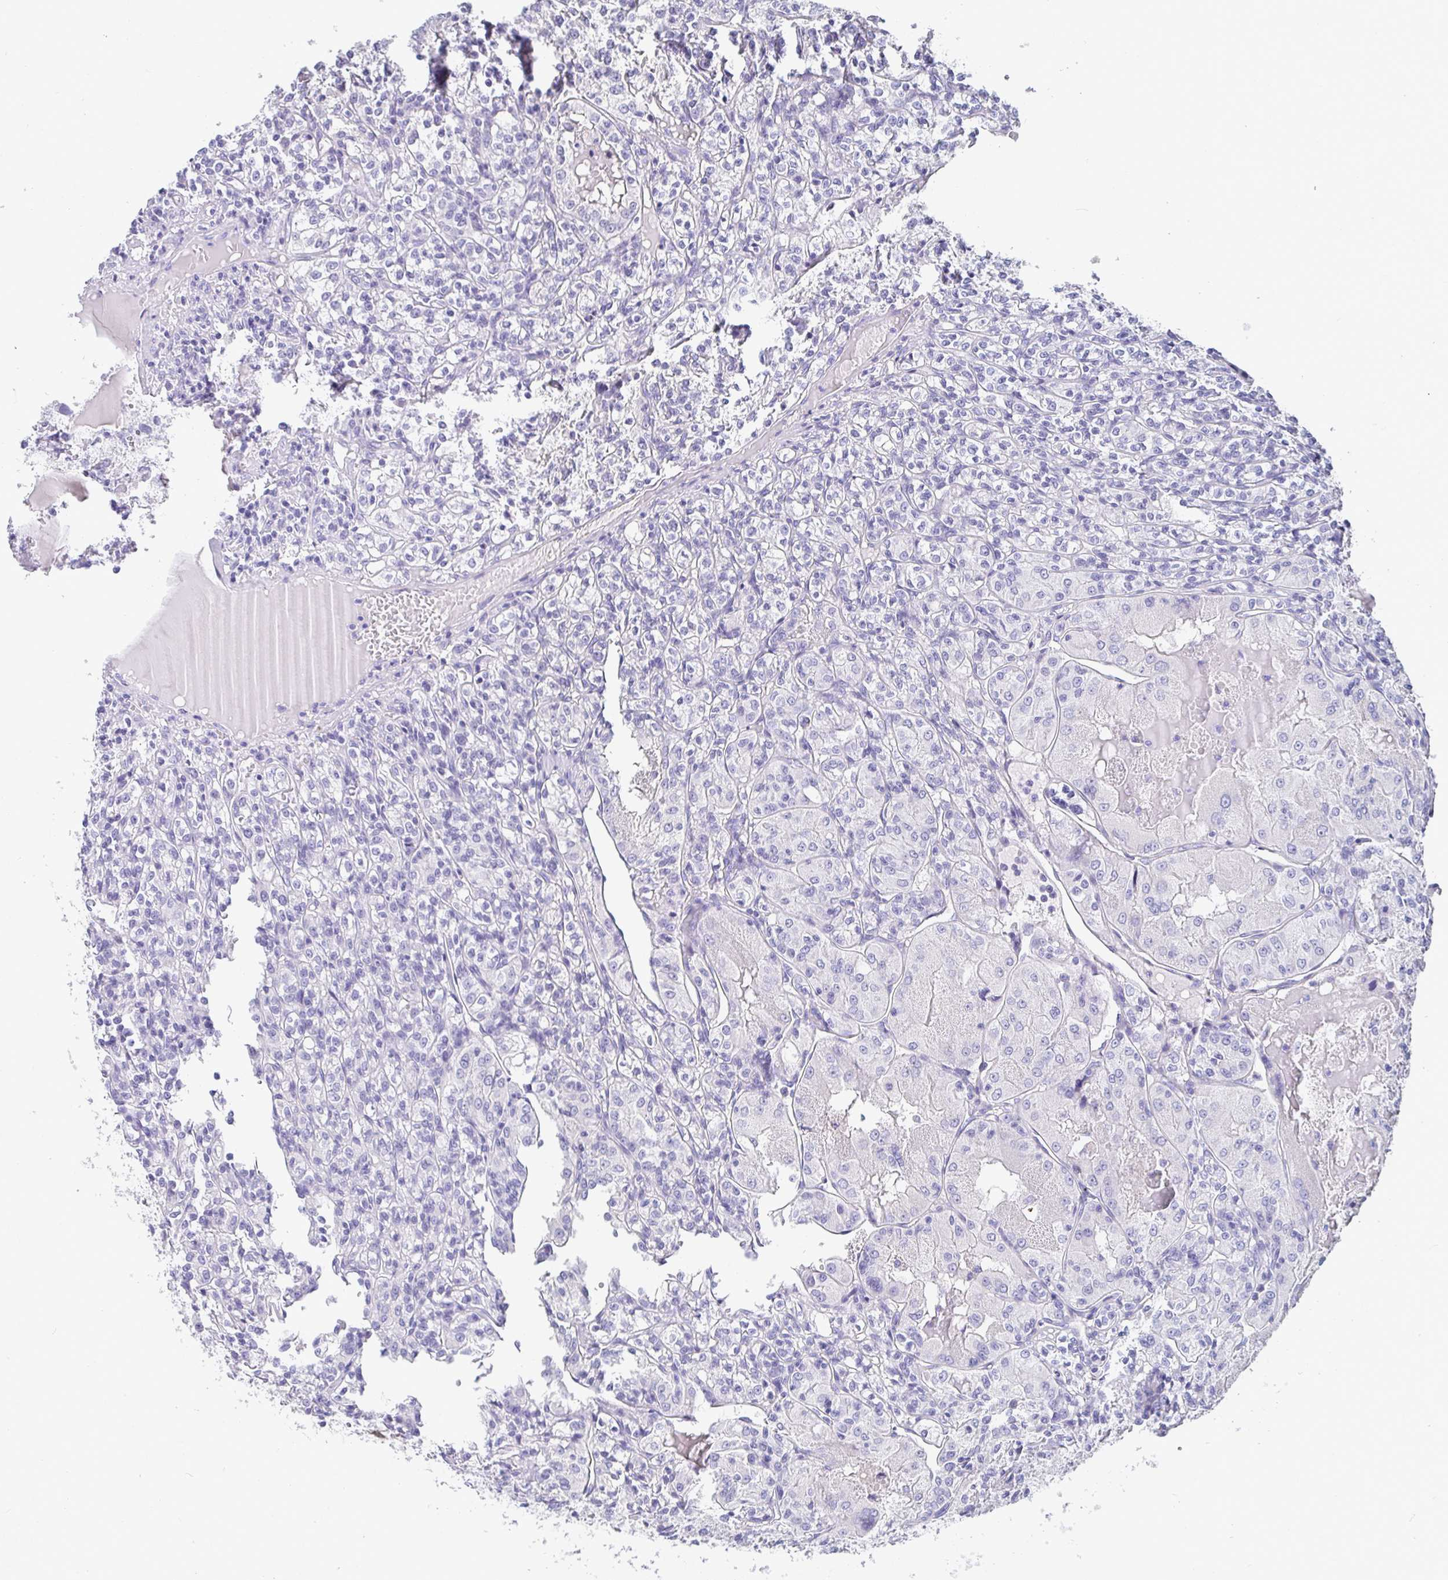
{"staining": {"intensity": "negative", "quantity": "none", "location": "none"}, "tissue": "renal cancer", "cell_type": "Tumor cells", "image_type": "cancer", "snomed": [{"axis": "morphology", "description": "Adenocarcinoma, NOS"}, {"axis": "topography", "description": "Kidney"}], "caption": "IHC image of neoplastic tissue: human adenocarcinoma (renal) stained with DAB (3,3'-diaminobenzidine) reveals no significant protein staining in tumor cells.", "gene": "TMEM241", "patient": {"sex": "male", "age": 36}}